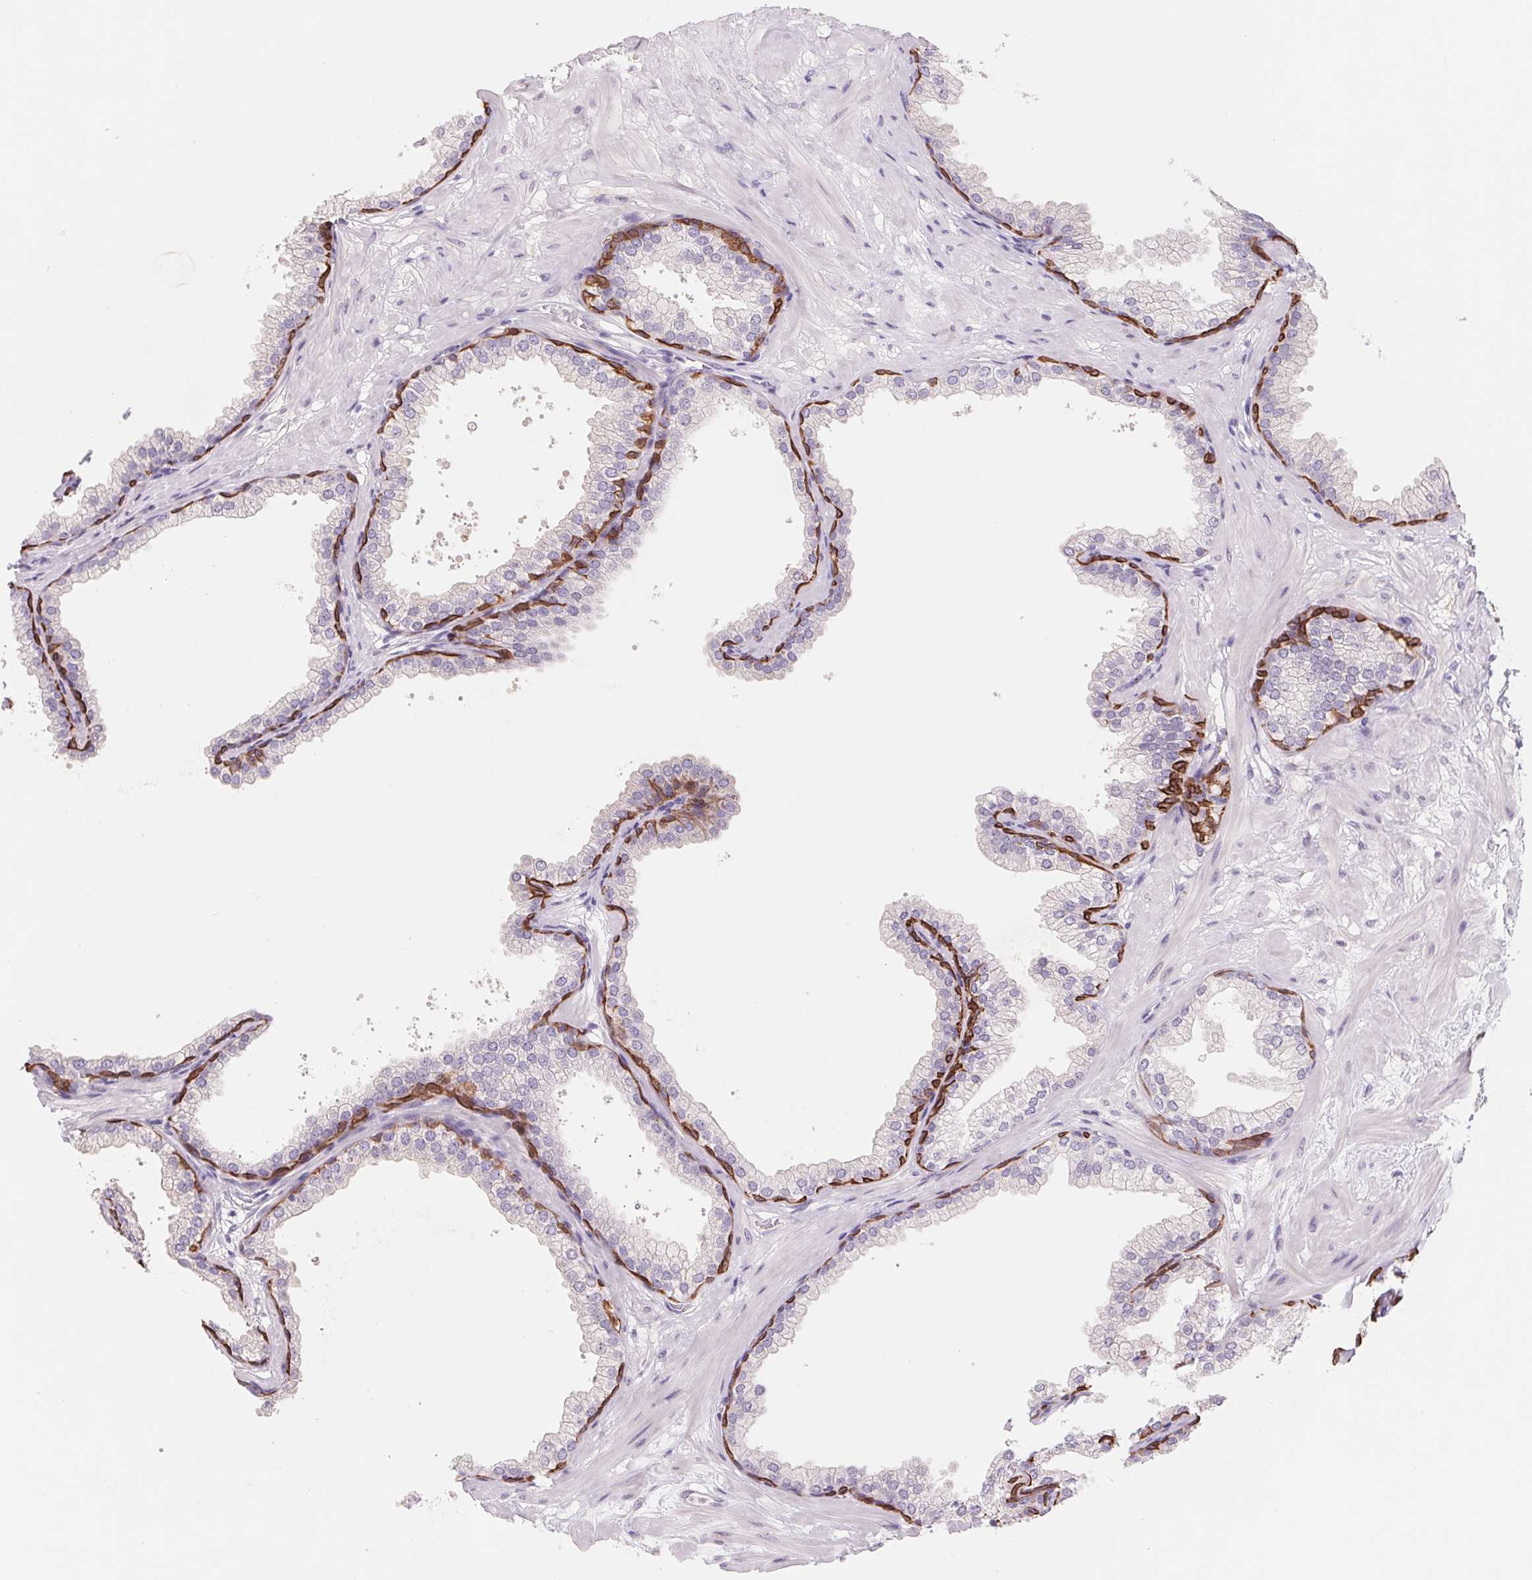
{"staining": {"intensity": "strong", "quantity": "<25%", "location": "cytoplasmic/membranous"}, "tissue": "prostate", "cell_type": "Glandular cells", "image_type": "normal", "snomed": [{"axis": "morphology", "description": "Normal tissue, NOS"}, {"axis": "topography", "description": "Prostate"}], "caption": "A micrograph showing strong cytoplasmic/membranous expression in about <25% of glandular cells in unremarkable prostate, as visualized by brown immunohistochemical staining.", "gene": "PNMA8B", "patient": {"sex": "male", "age": 37}}